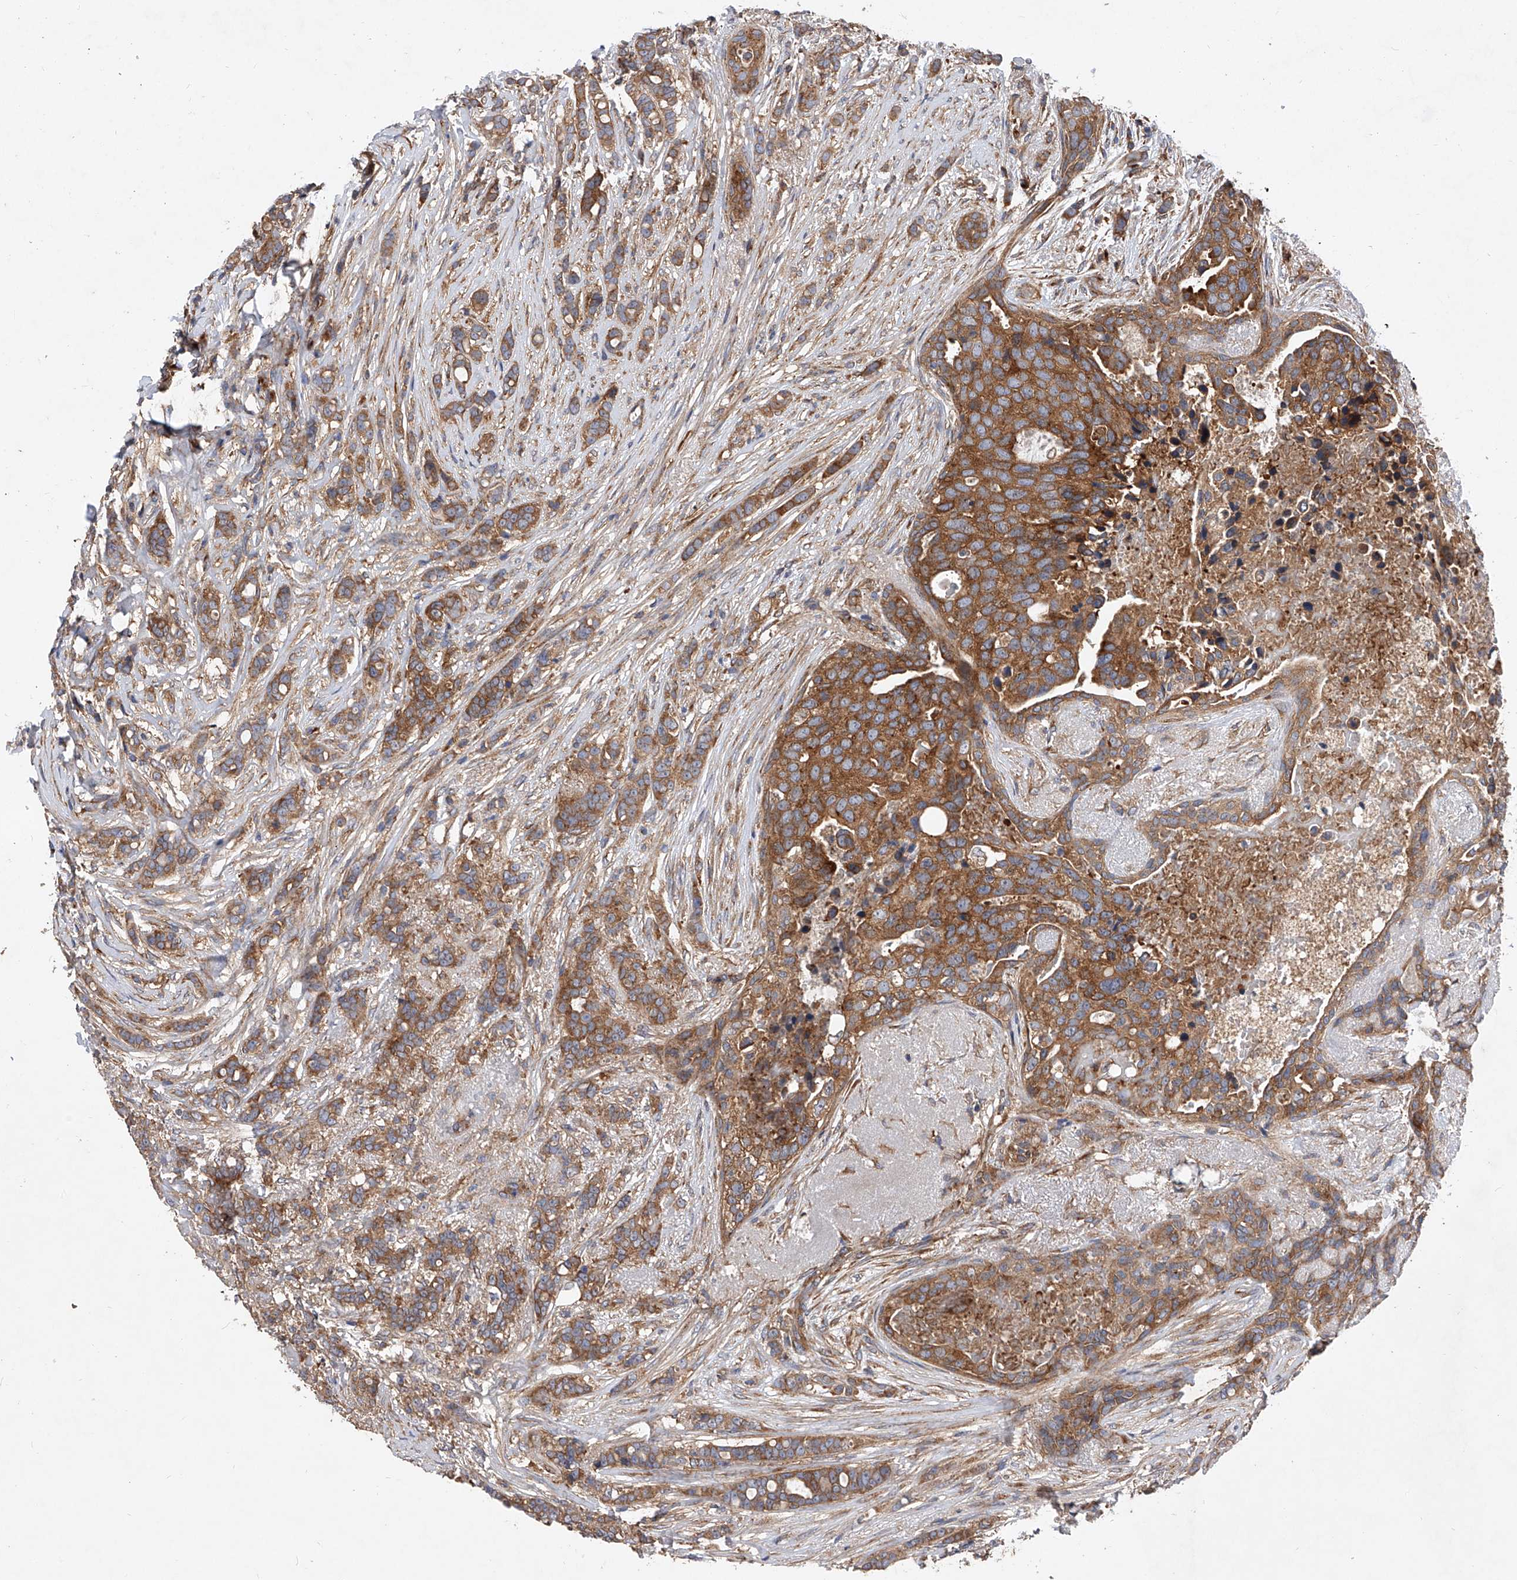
{"staining": {"intensity": "moderate", "quantity": ">75%", "location": "cytoplasmic/membranous"}, "tissue": "breast cancer", "cell_type": "Tumor cells", "image_type": "cancer", "snomed": [{"axis": "morphology", "description": "Lobular carcinoma"}, {"axis": "topography", "description": "Breast"}], "caption": "Protein analysis of breast cancer (lobular carcinoma) tissue exhibits moderate cytoplasmic/membranous expression in about >75% of tumor cells.", "gene": "CFAP410", "patient": {"sex": "female", "age": 51}}